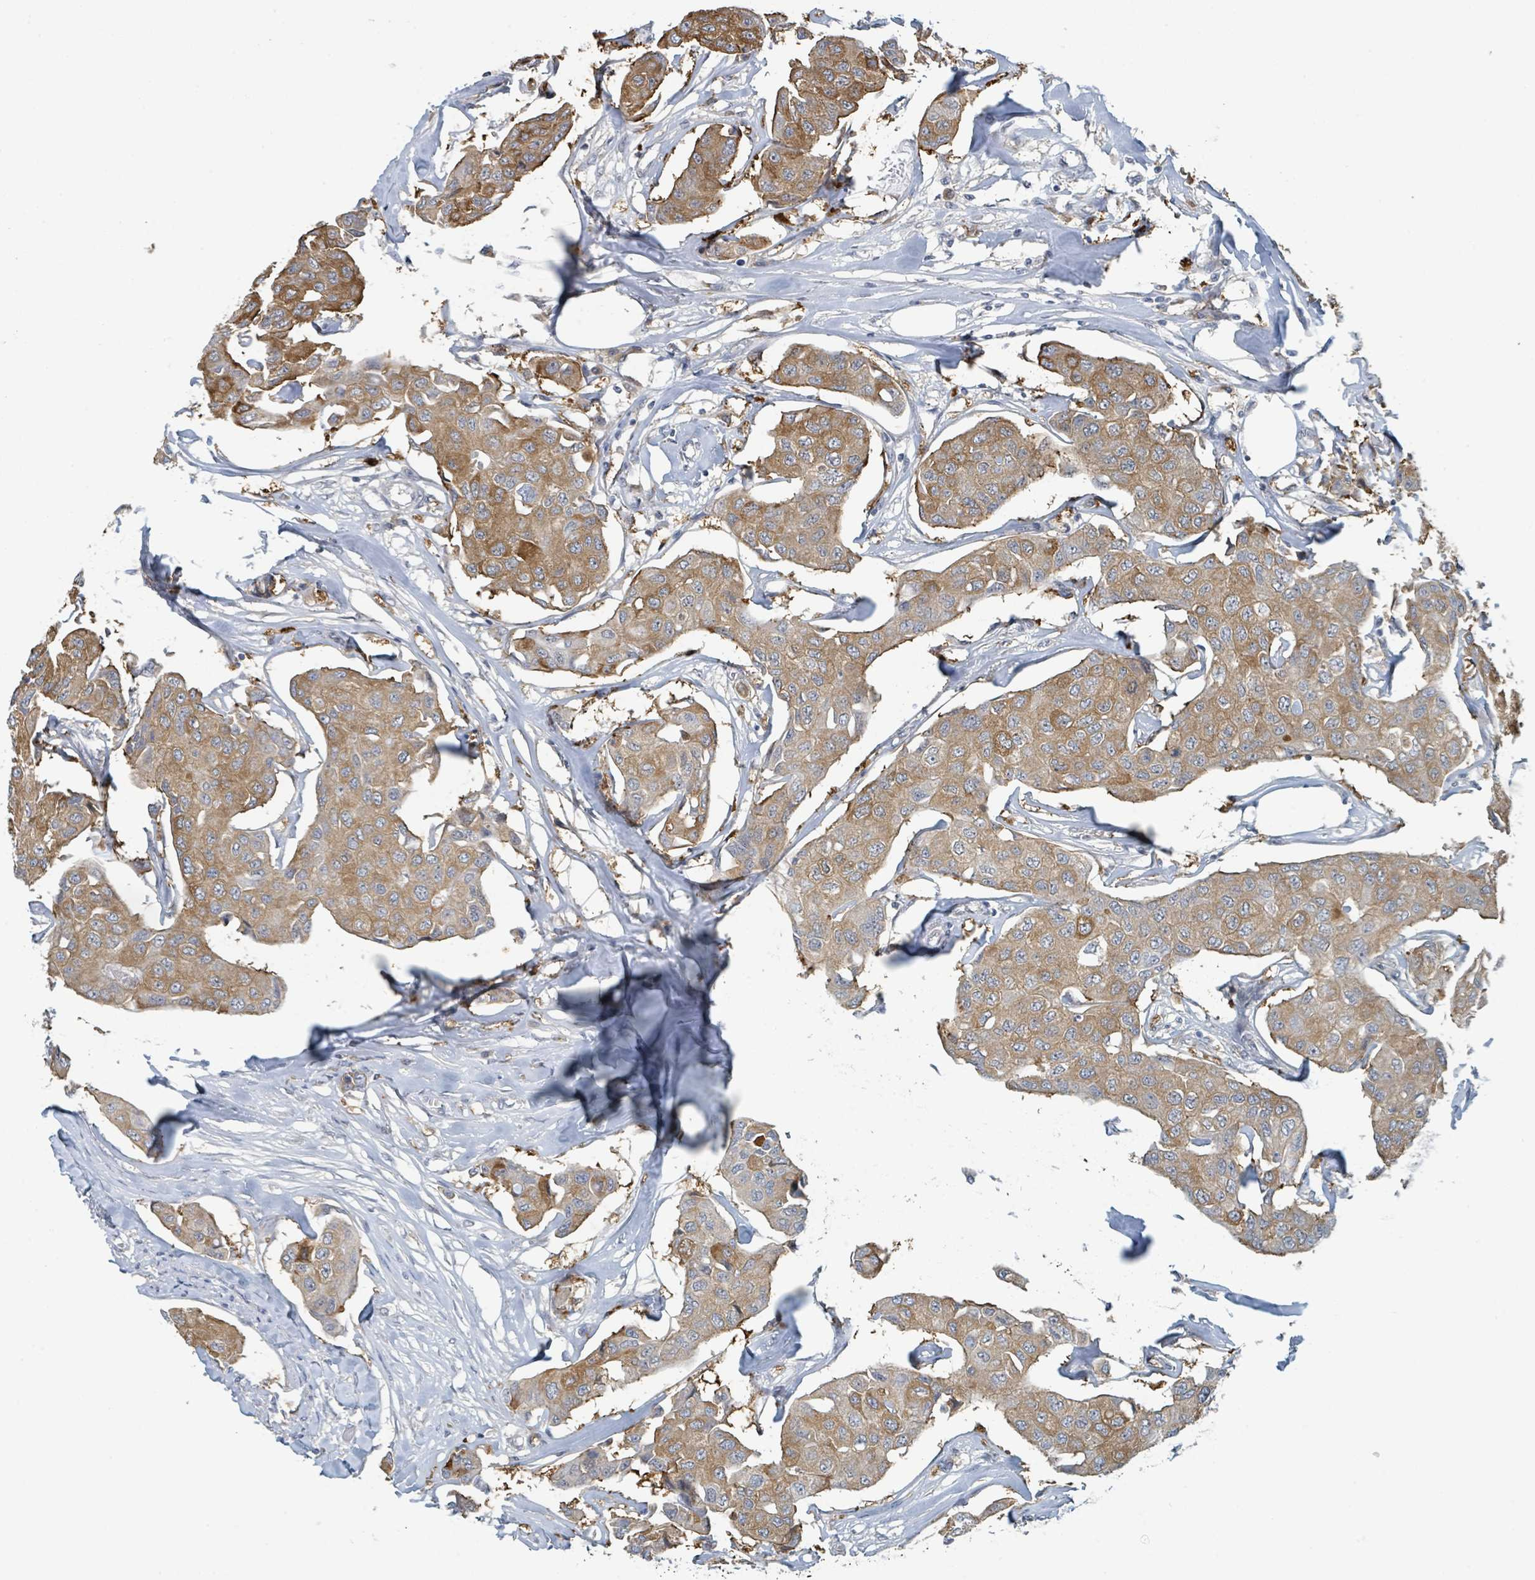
{"staining": {"intensity": "moderate", "quantity": ">75%", "location": "cytoplasmic/membranous"}, "tissue": "breast cancer", "cell_type": "Tumor cells", "image_type": "cancer", "snomed": [{"axis": "morphology", "description": "Duct carcinoma"}, {"axis": "topography", "description": "Breast"}, {"axis": "topography", "description": "Lymph node"}], "caption": "Breast invasive ductal carcinoma stained with IHC shows moderate cytoplasmic/membranous expression in about >75% of tumor cells.", "gene": "ANKRD55", "patient": {"sex": "female", "age": 80}}